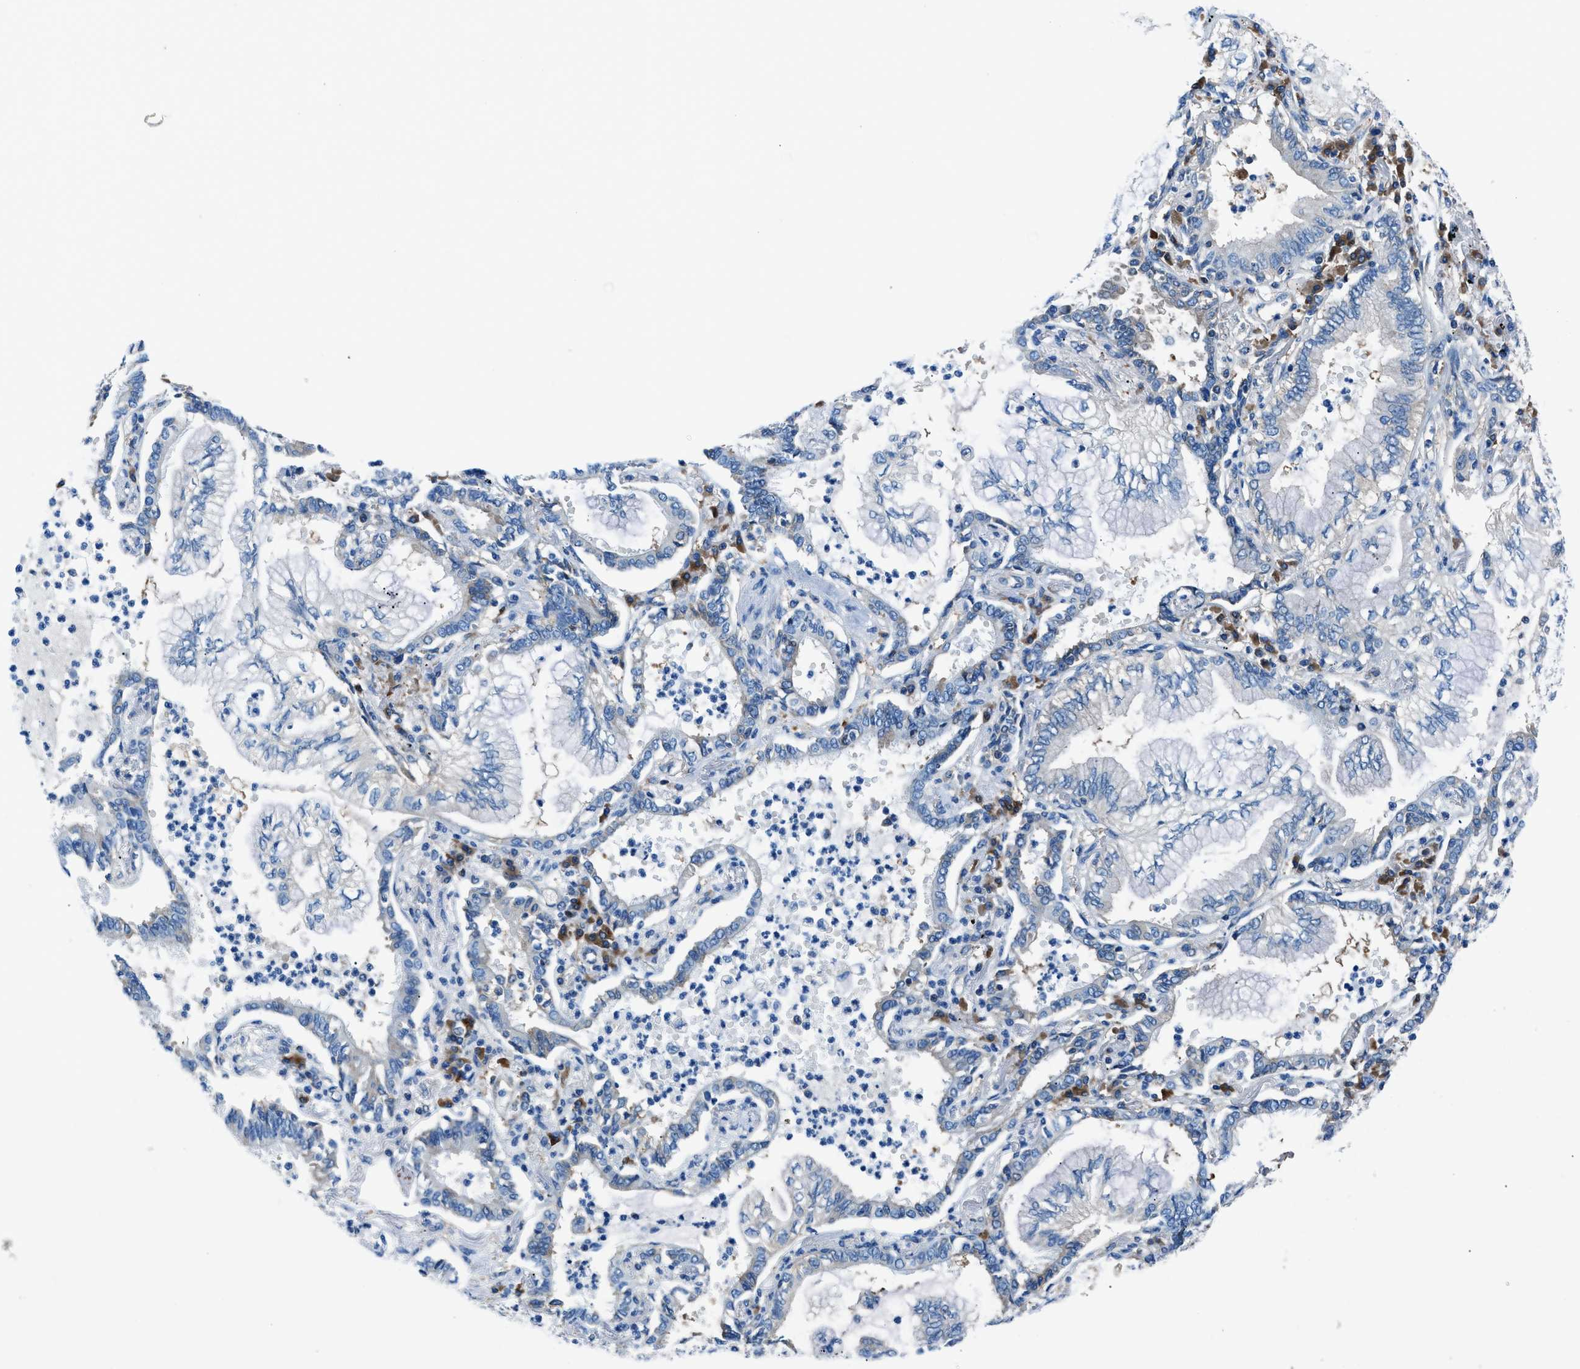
{"staining": {"intensity": "negative", "quantity": "none", "location": "none"}, "tissue": "lung cancer", "cell_type": "Tumor cells", "image_type": "cancer", "snomed": [{"axis": "morphology", "description": "Normal tissue, NOS"}, {"axis": "morphology", "description": "Adenocarcinoma, NOS"}, {"axis": "topography", "description": "Bronchus"}, {"axis": "topography", "description": "Lung"}], "caption": "Protein analysis of adenocarcinoma (lung) reveals no significant positivity in tumor cells. The staining was performed using DAB (3,3'-diaminobenzidine) to visualize the protein expression in brown, while the nuclei were stained in blue with hematoxylin (Magnification: 20x).", "gene": "SARS1", "patient": {"sex": "female", "age": 70}}